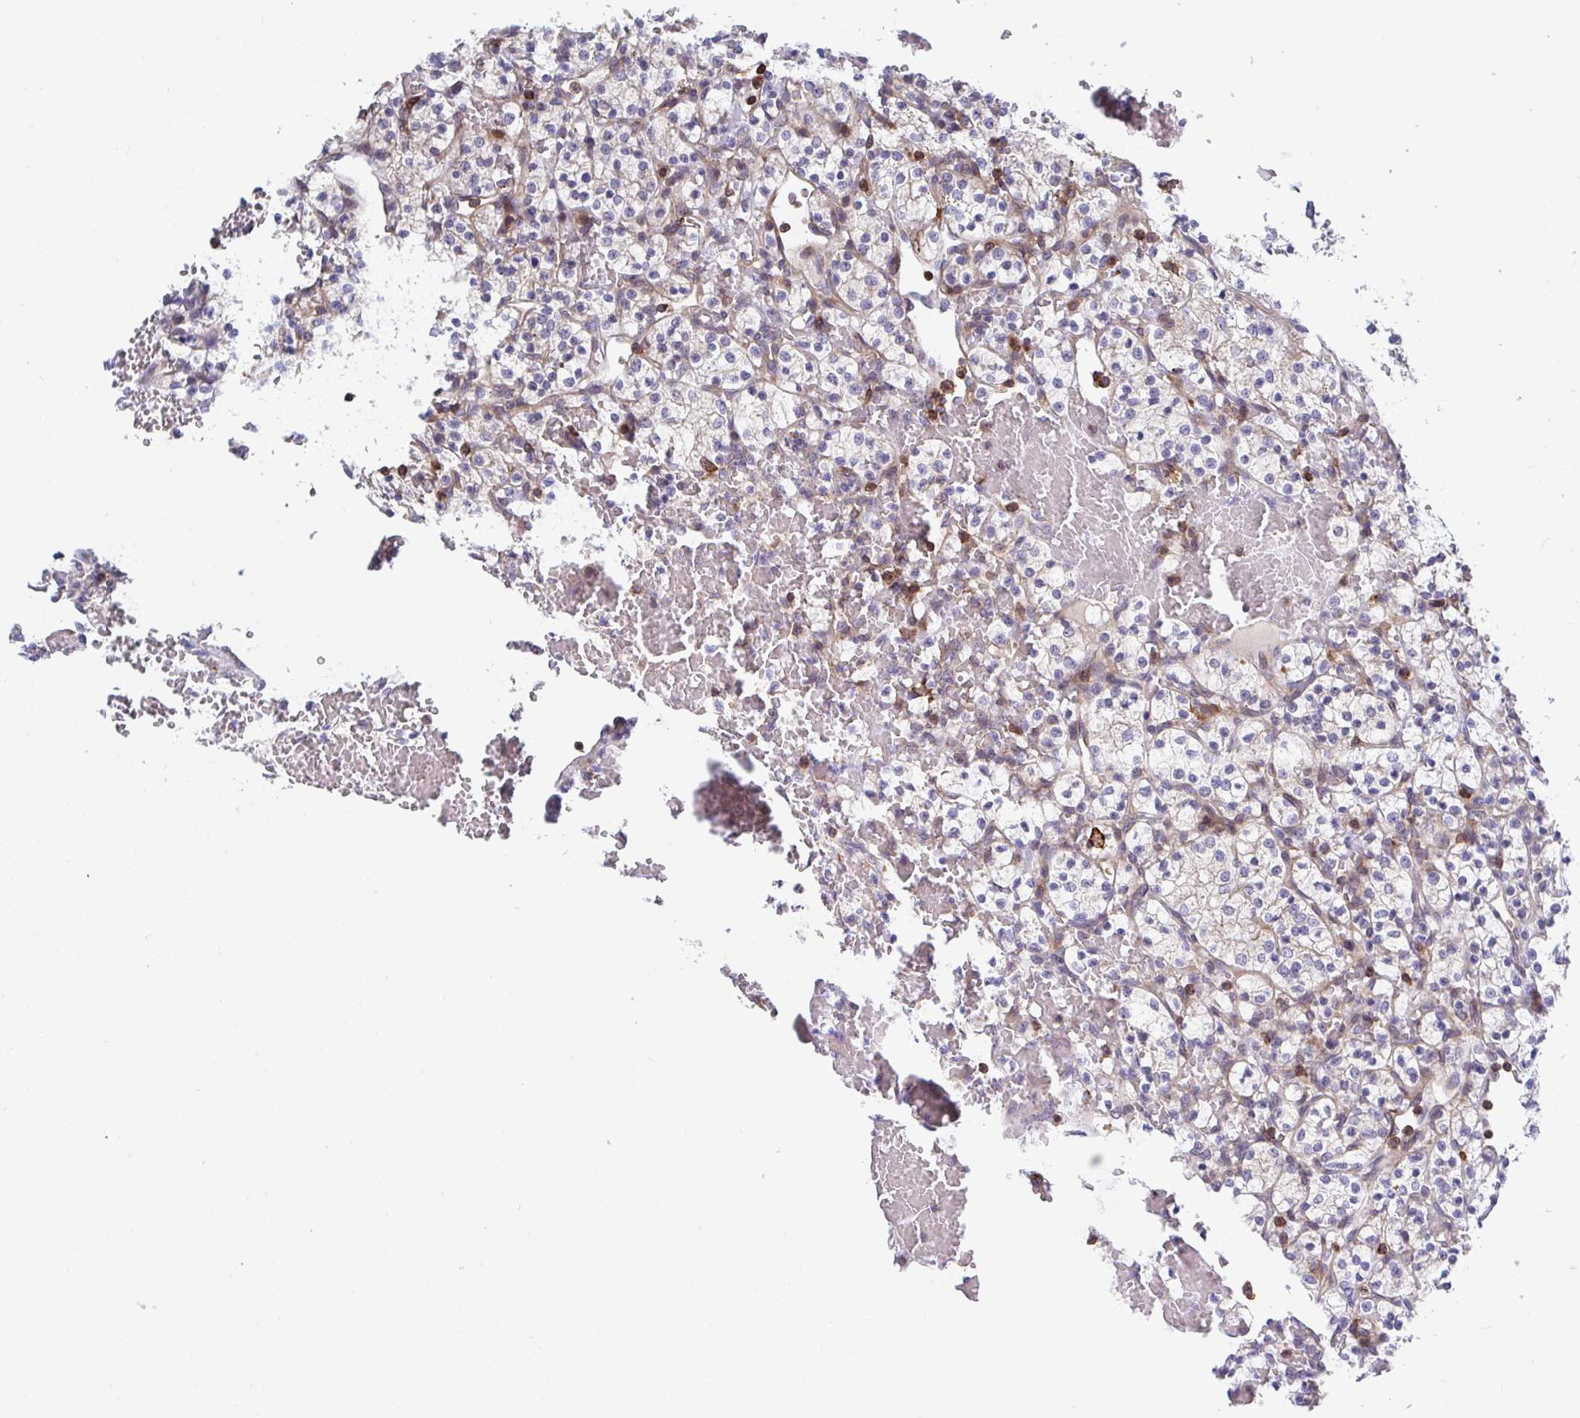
{"staining": {"intensity": "negative", "quantity": "none", "location": "none"}, "tissue": "renal cancer", "cell_type": "Tumor cells", "image_type": "cancer", "snomed": [{"axis": "morphology", "description": "Adenocarcinoma, NOS"}, {"axis": "topography", "description": "Kidney"}], "caption": "Tumor cells are negative for brown protein staining in adenocarcinoma (renal).", "gene": "FRMD3", "patient": {"sex": "female", "age": 60}}